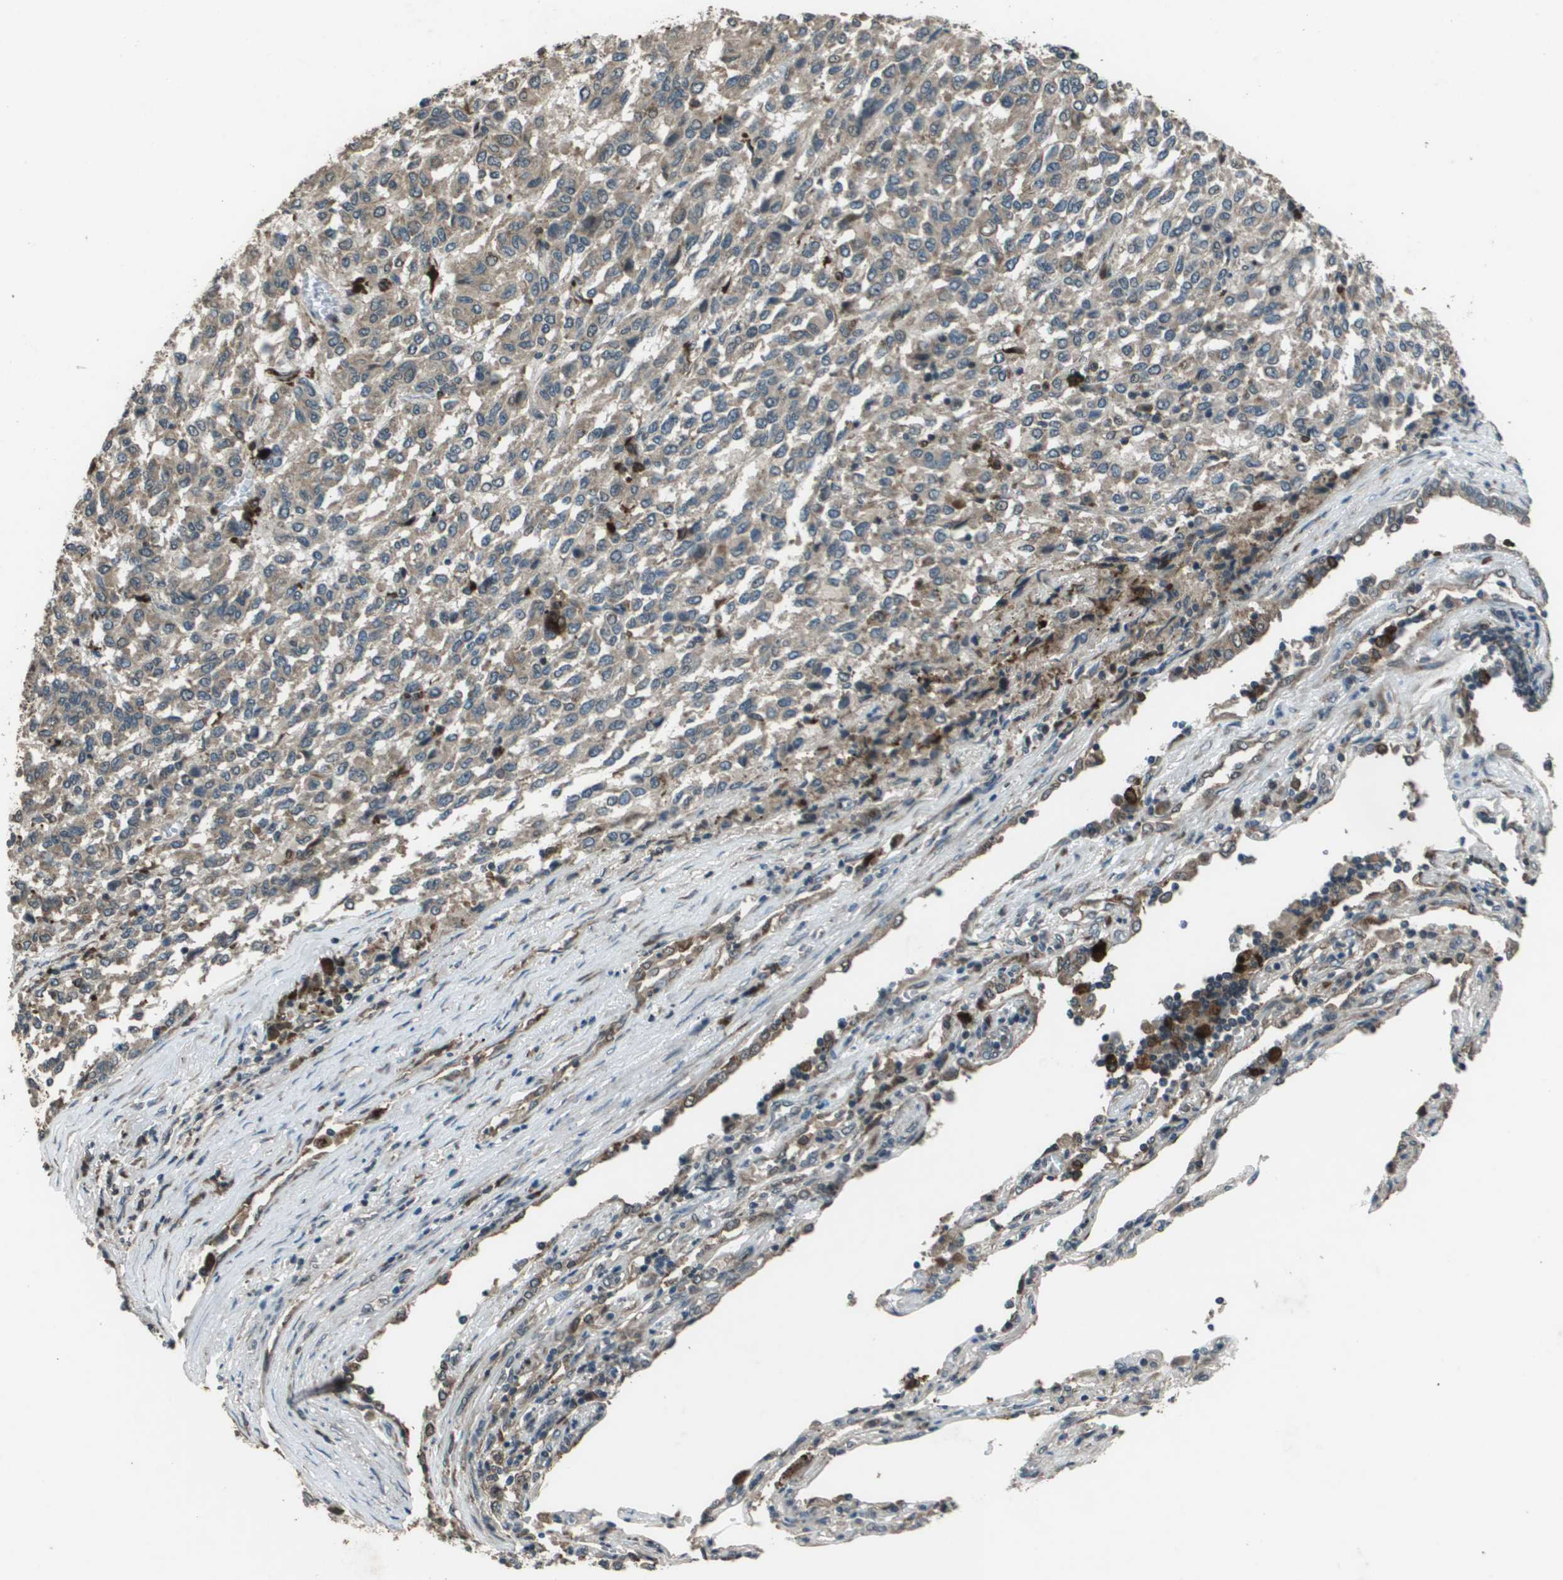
{"staining": {"intensity": "weak", "quantity": "<25%", "location": "cytoplasmic/membranous"}, "tissue": "melanoma", "cell_type": "Tumor cells", "image_type": "cancer", "snomed": [{"axis": "morphology", "description": "Malignant melanoma, Metastatic site"}, {"axis": "topography", "description": "Lung"}], "caption": "Human malignant melanoma (metastatic site) stained for a protein using immunohistochemistry (IHC) shows no expression in tumor cells.", "gene": "GOSR2", "patient": {"sex": "male", "age": 64}}